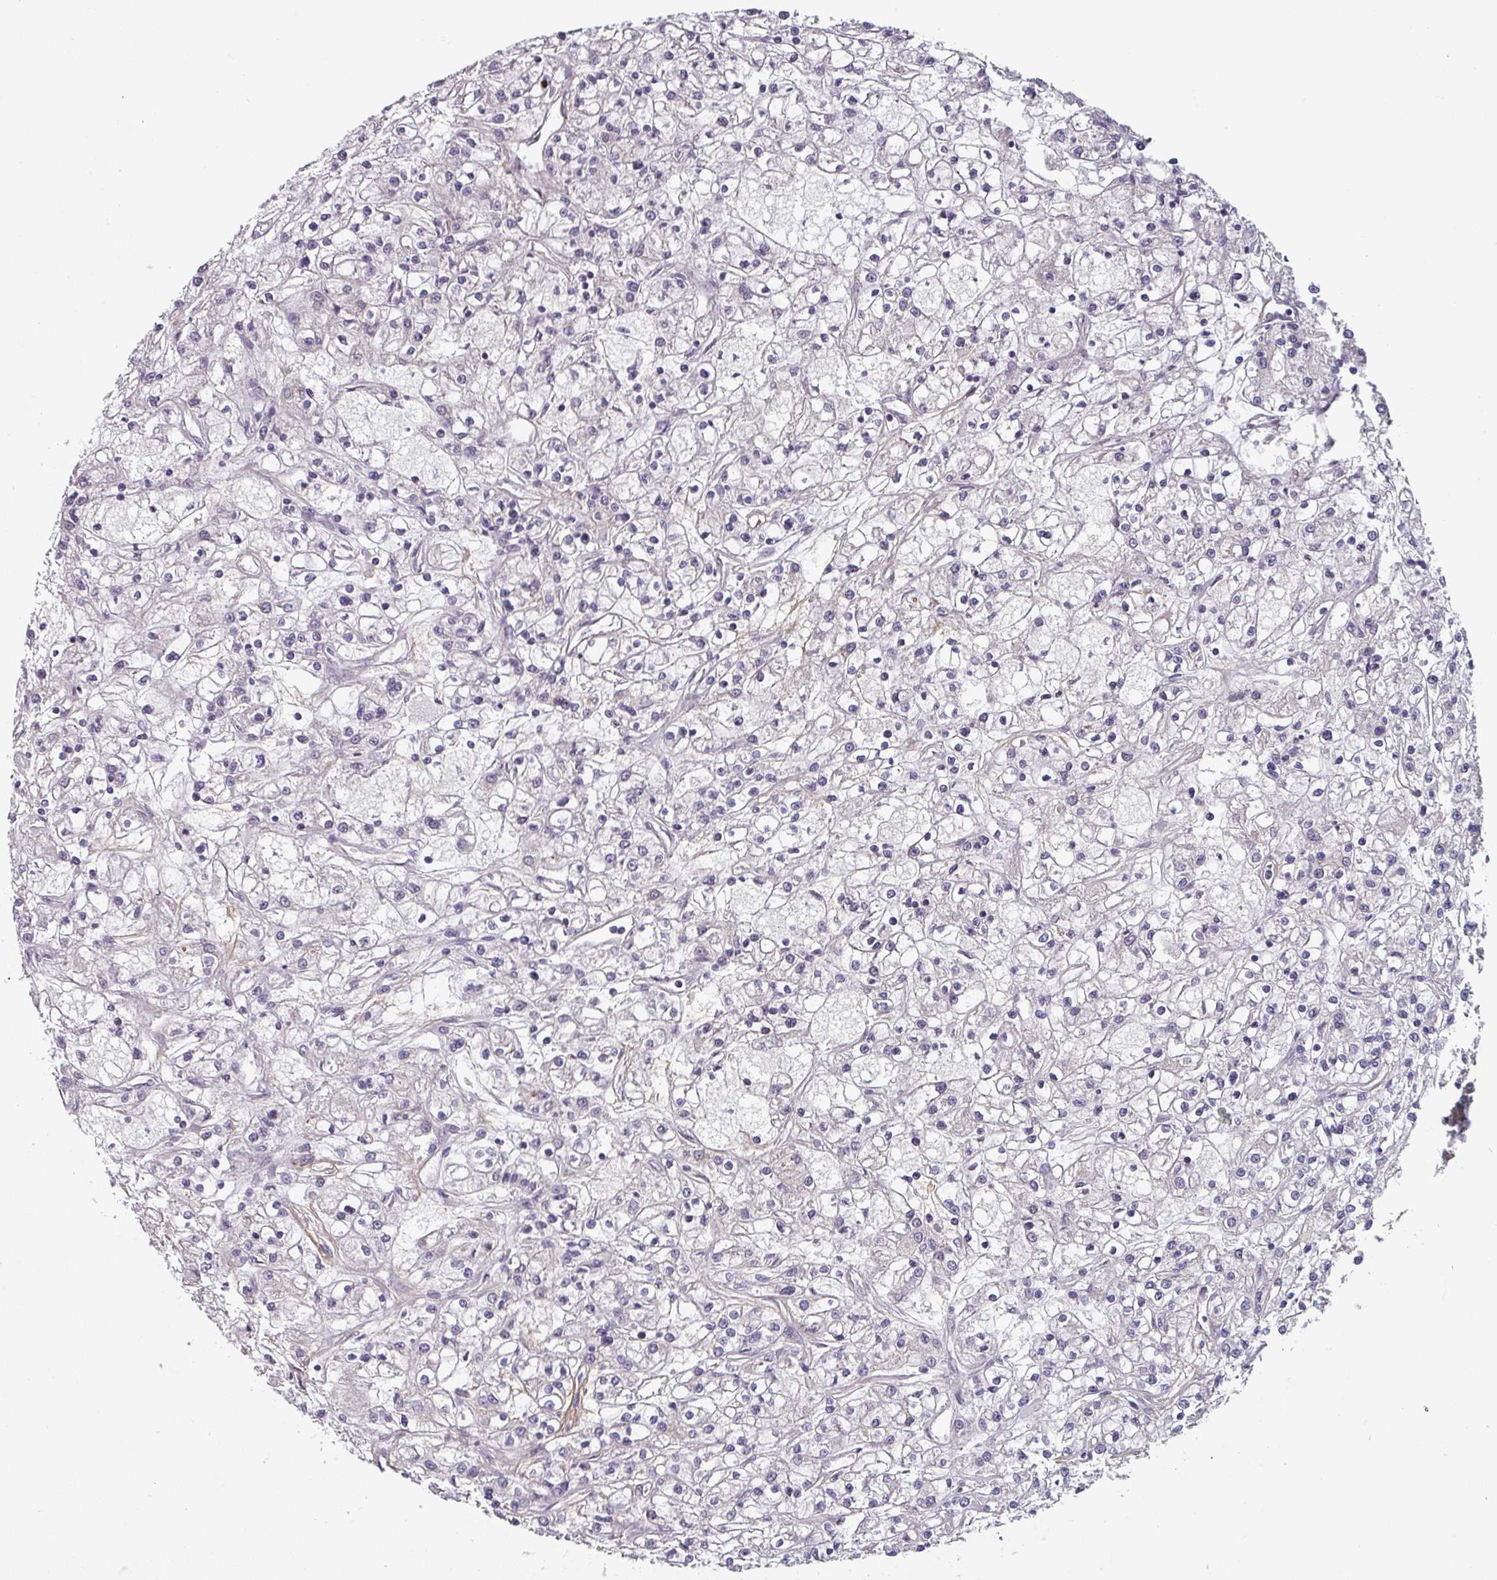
{"staining": {"intensity": "negative", "quantity": "none", "location": "none"}, "tissue": "renal cancer", "cell_type": "Tumor cells", "image_type": "cancer", "snomed": [{"axis": "morphology", "description": "Adenocarcinoma, NOS"}, {"axis": "topography", "description": "Kidney"}], "caption": "Tumor cells show no significant staining in adenocarcinoma (renal).", "gene": "TAPT1", "patient": {"sex": "female", "age": 59}}